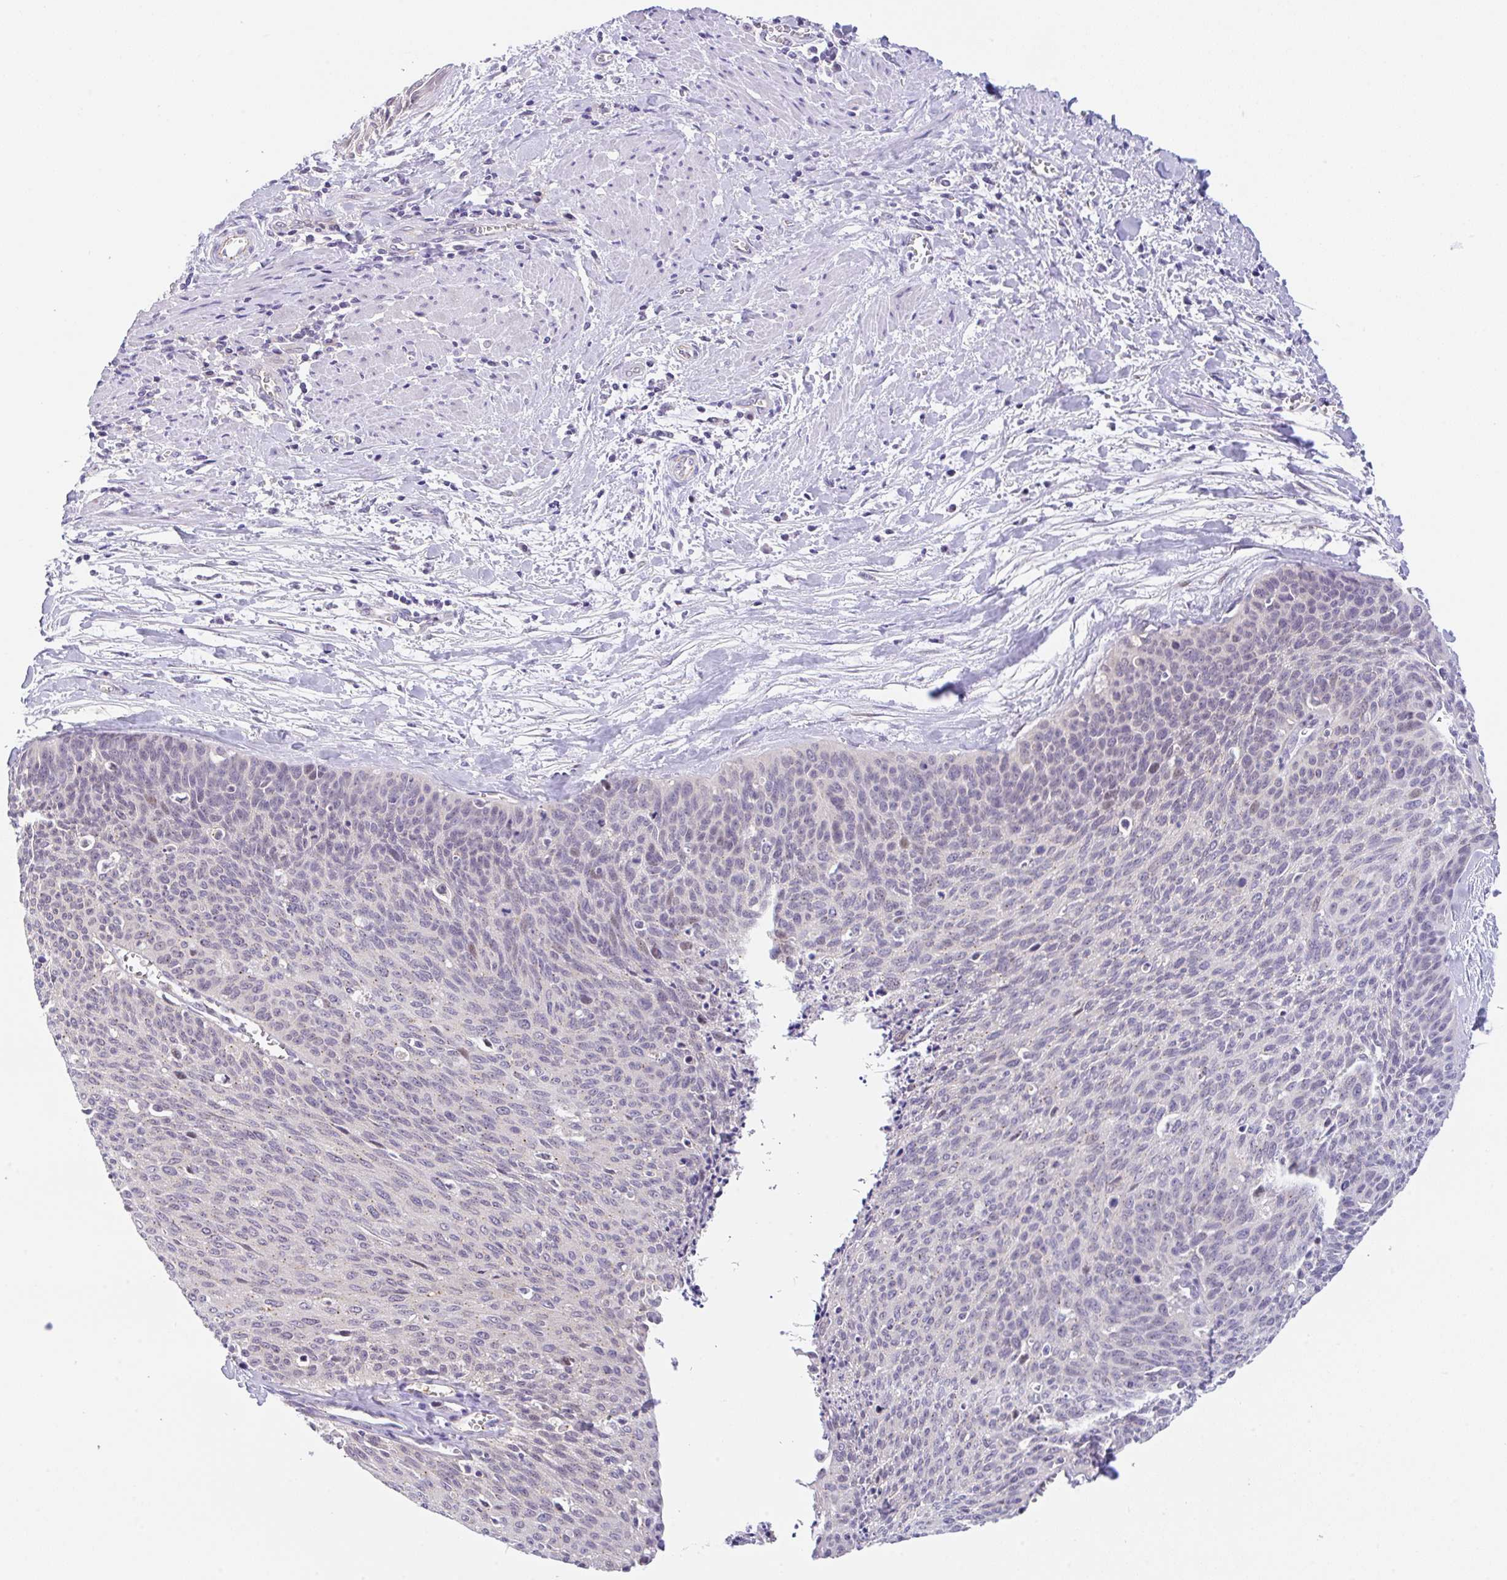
{"staining": {"intensity": "negative", "quantity": "none", "location": "none"}, "tissue": "cervical cancer", "cell_type": "Tumor cells", "image_type": "cancer", "snomed": [{"axis": "morphology", "description": "Squamous cell carcinoma, NOS"}, {"axis": "topography", "description": "Cervix"}], "caption": "Cervical cancer (squamous cell carcinoma) was stained to show a protein in brown. There is no significant staining in tumor cells.", "gene": "CGNL1", "patient": {"sex": "female", "age": 55}}